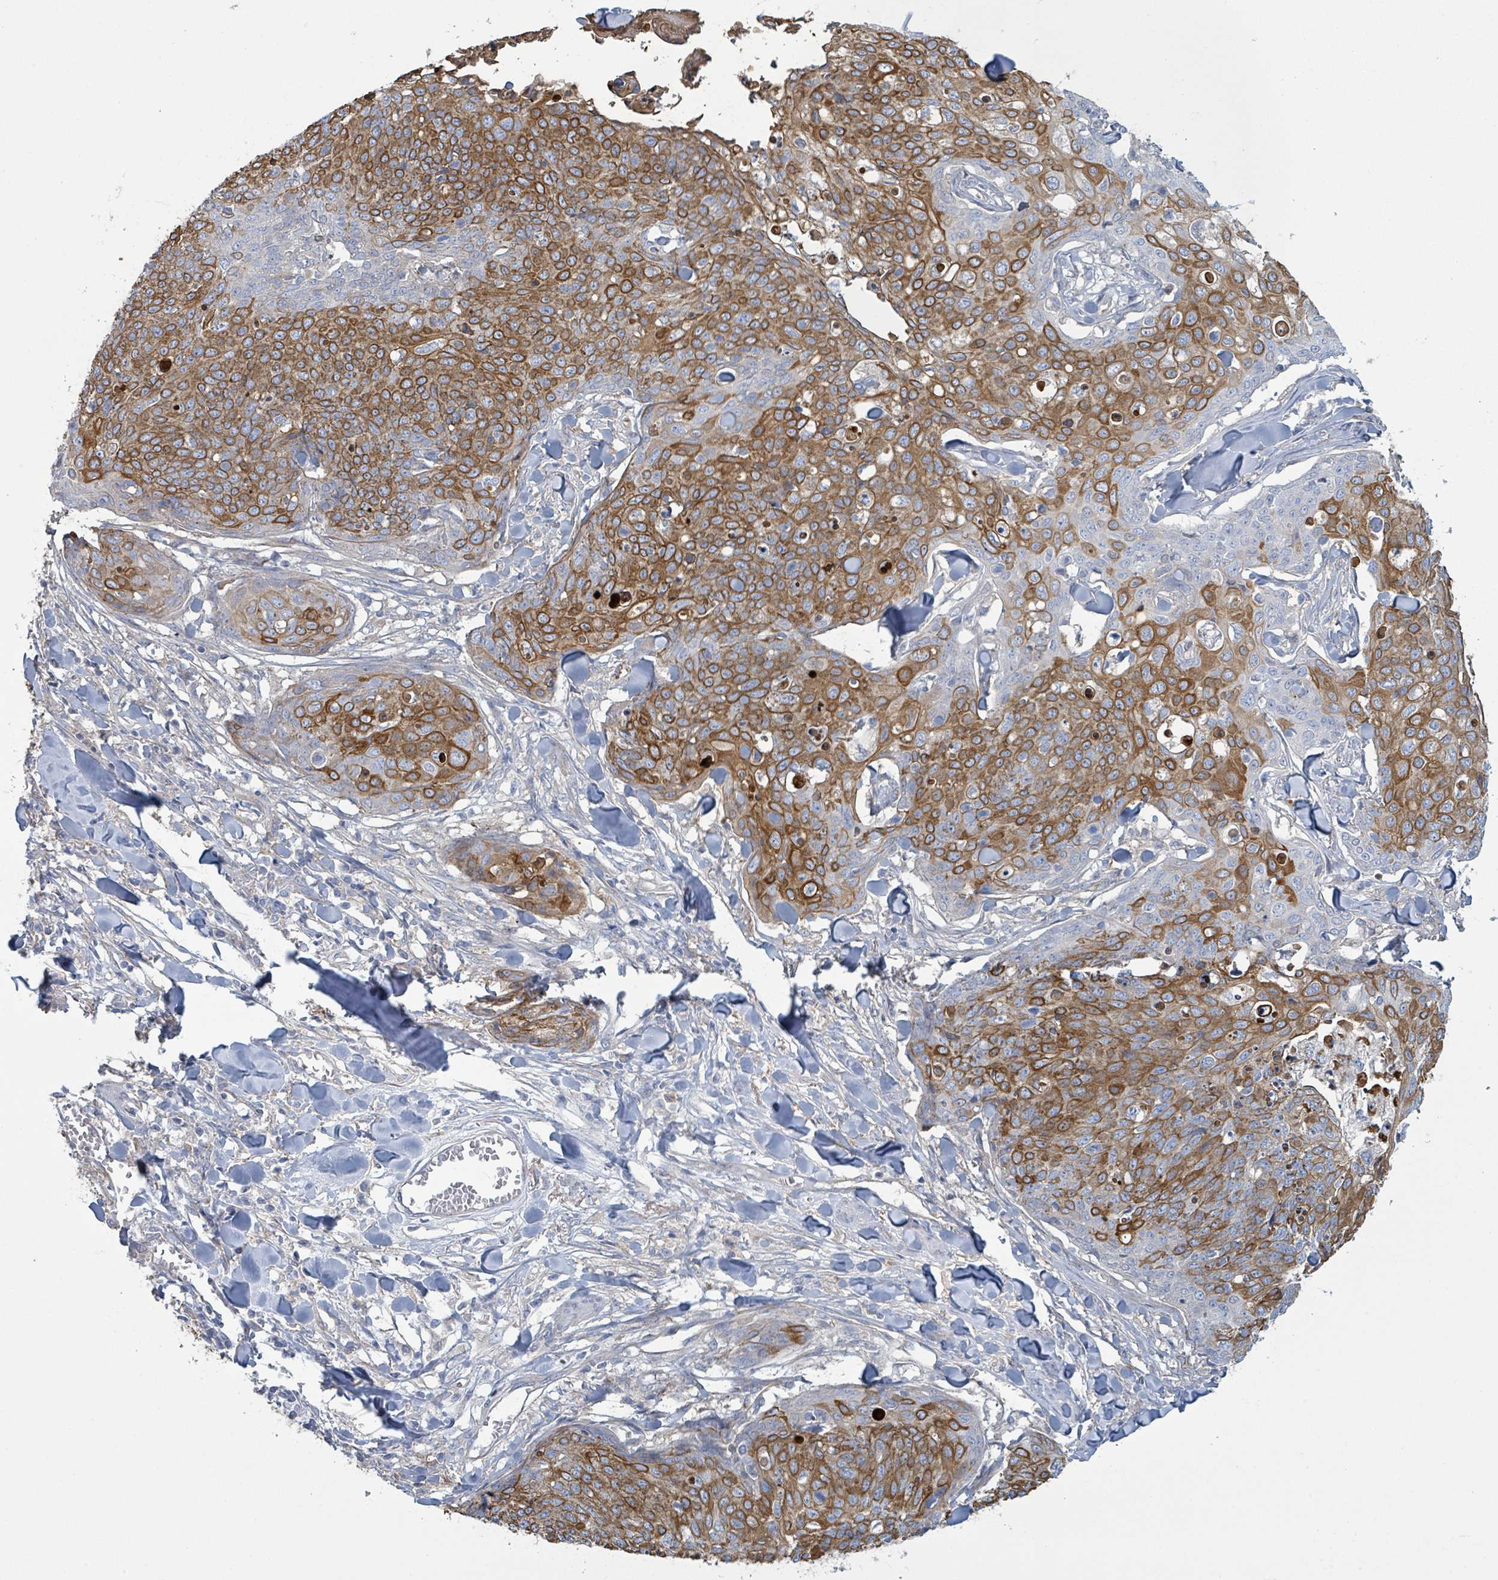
{"staining": {"intensity": "moderate", "quantity": ">75%", "location": "cytoplasmic/membranous"}, "tissue": "skin cancer", "cell_type": "Tumor cells", "image_type": "cancer", "snomed": [{"axis": "morphology", "description": "Squamous cell carcinoma, NOS"}, {"axis": "topography", "description": "Skin"}, {"axis": "topography", "description": "Vulva"}], "caption": "Skin cancer was stained to show a protein in brown. There is medium levels of moderate cytoplasmic/membranous expression in about >75% of tumor cells.", "gene": "COL13A1", "patient": {"sex": "female", "age": 85}}